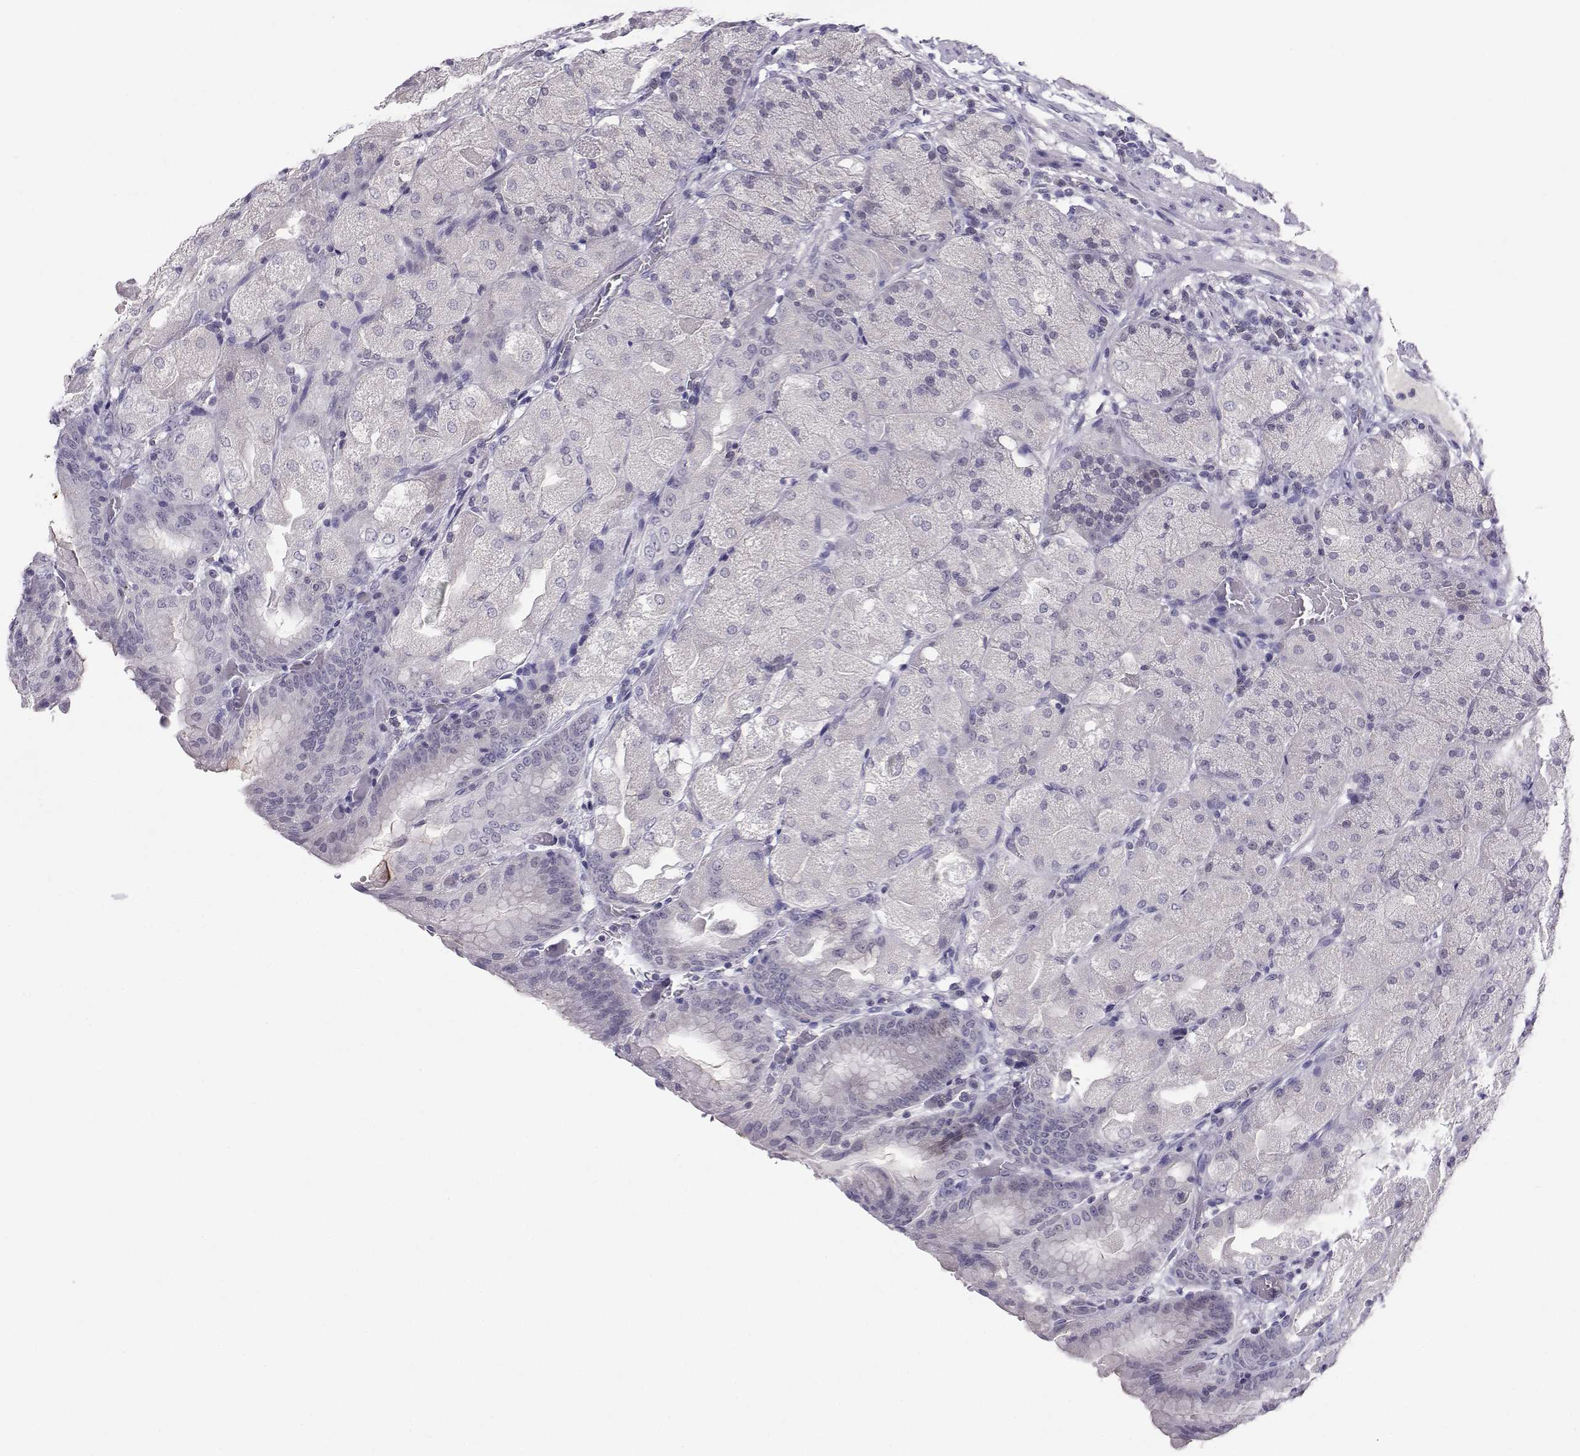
{"staining": {"intensity": "negative", "quantity": "none", "location": "none"}, "tissue": "stomach", "cell_type": "Glandular cells", "image_type": "normal", "snomed": [{"axis": "morphology", "description": "Normal tissue, NOS"}, {"axis": "topography", "description": "Stomach, upper"}, {"axis": "topography", "description": "Stomach"}, {"axis": "topography", "description": "Stomach, lower"}], "caption": "Glandular cells are negative for brown protein staining in unremarkable stomach. (IHC, brightfield microscopy, high magnification).", "gene": "MROH7", "patient": {"sex": "male", "age": 62}}